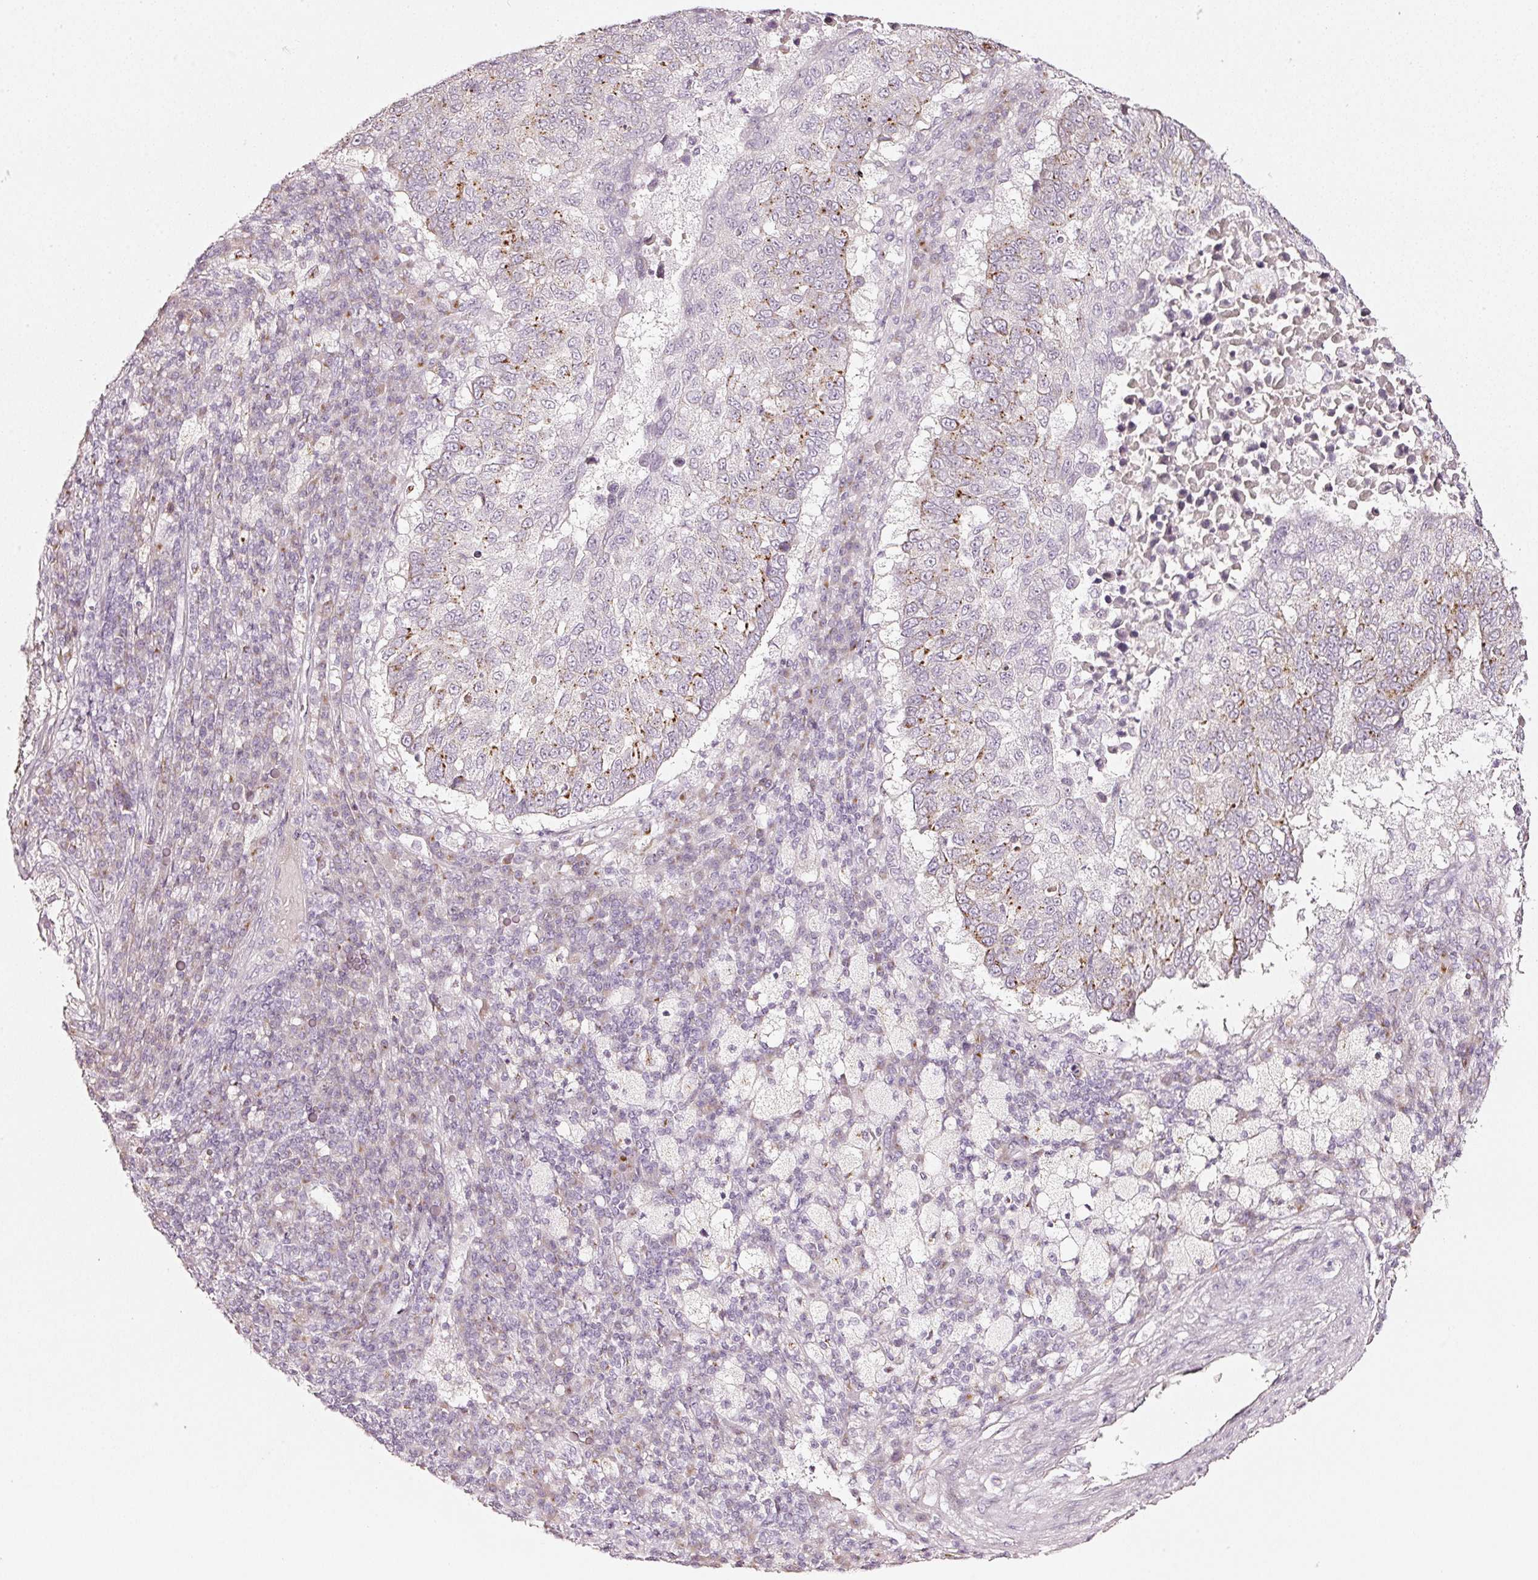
{"staining": {"intensity": "moderate", "quantity": "25%-75%", "location": "cytoplasmic/membranous"}, "tissue": "lung cancer", "cell_type": "Tumor cells", "image_type": "cancer", "snomed": [{"axis": "morphology", "description": "Squamous cell carcinoma, NOS"}, {"axis": "topography", "description": "Lung"}], "caption": "The immunohistochemical stain shows moderate cytoplasmic/membranous expression in tumor cells of squamous cell carcinoma (lung) tissue.", "gene": "SDF4", "patient": {"sex": "male", "age": 73}}